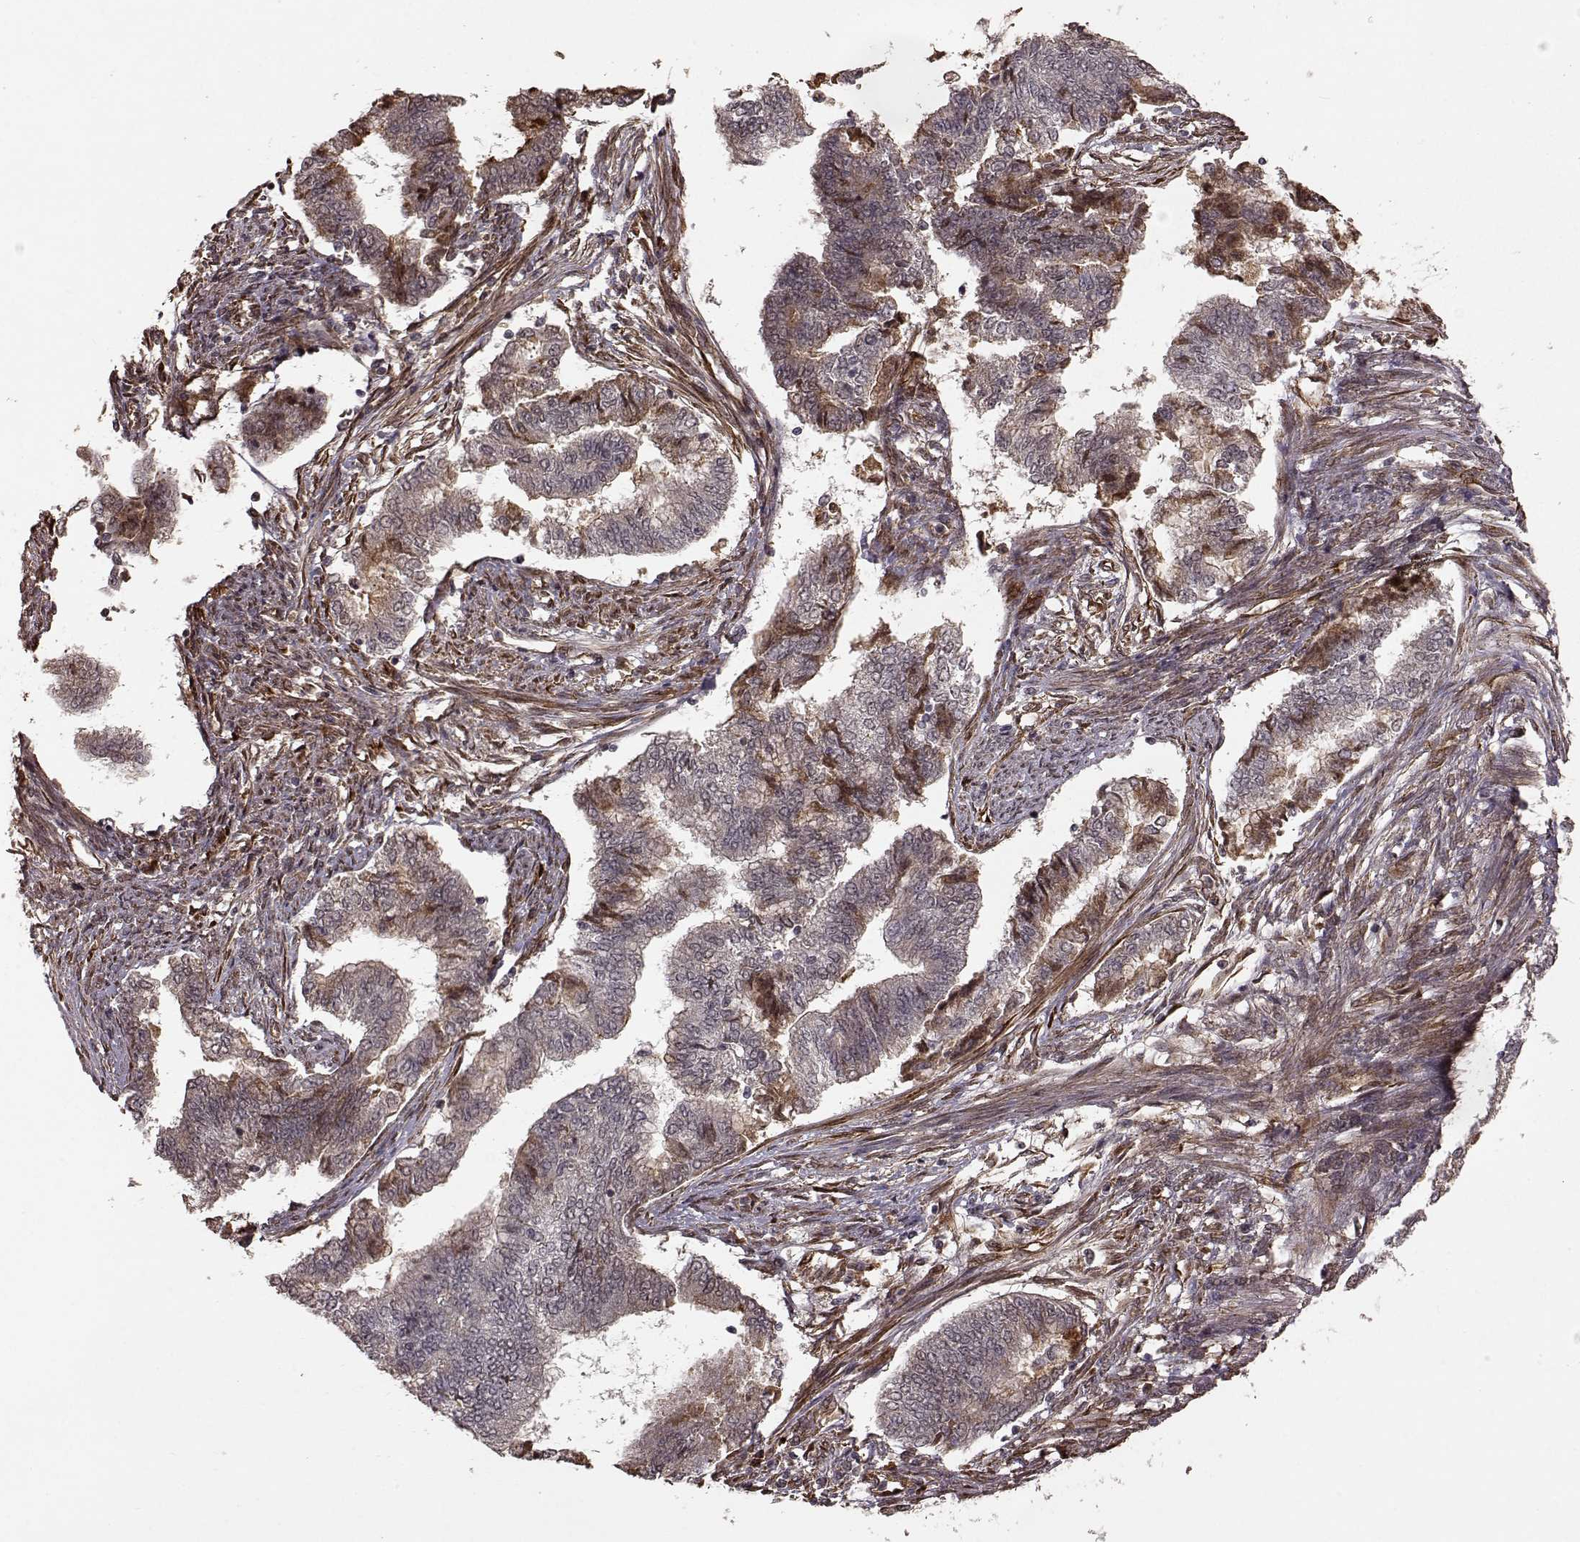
{"staining": {"intensity": "moderate", "quantity": "<25%", "location": "cytoplasmic/membranous"}, "tissue": "endometrial cancer", "cell_type": "Tumor cells", "image_type": "cancer", "snomed": [{"axis": "morphology", "description": "Adenocarcinoma, NOS"}, {"axis": "topography", "description": "Endometrium"}], "caption": "Endometrial cancer stained for a protein exhibits moderate cytoplasmic/membranous positivity in tumor cells.", "gene": "FSTL1", "patient": {"sex": "female", "age": 65}}